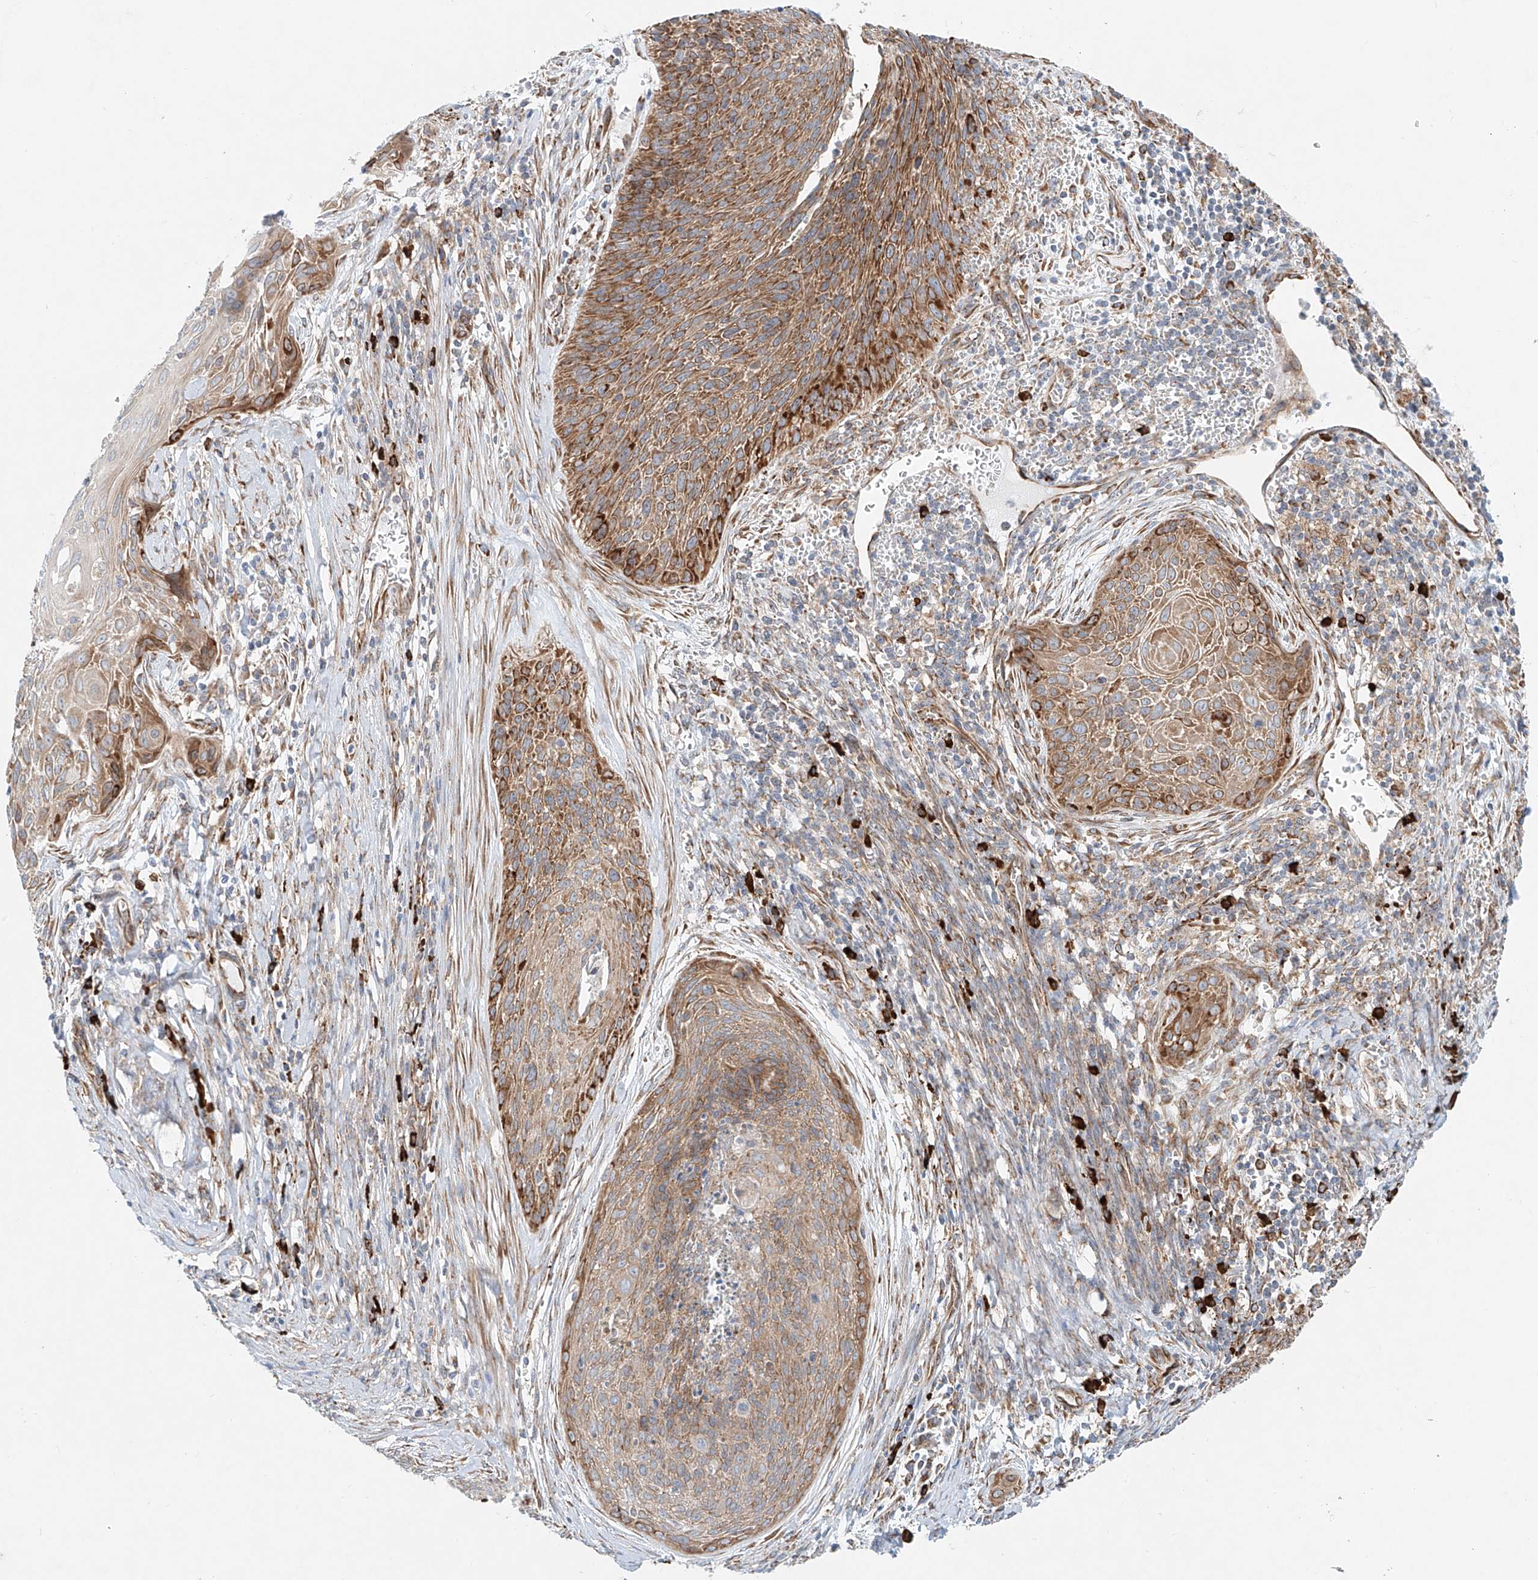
{"staining": {"intensity": "moderate", "quantity": ">75%", "location": "cytoplasmic/membranous"}, "tissue": "cervical cancer", "cell_type": "Tumor cells", "image_type": "cancer", "snomed": [{"axis": "morphology", "description": "Squamous cell carcinoma, NOS"}, {"axis": "topography", "description": "Cervix"}], "caption": "Protein staining reveals moderate cytoplasmic/membranous staining in about >75% of tumor cells in cervical squamous cell carcinoma.", "gene": "EIPR1", "patient": {"sex": "female", "age": 55}}